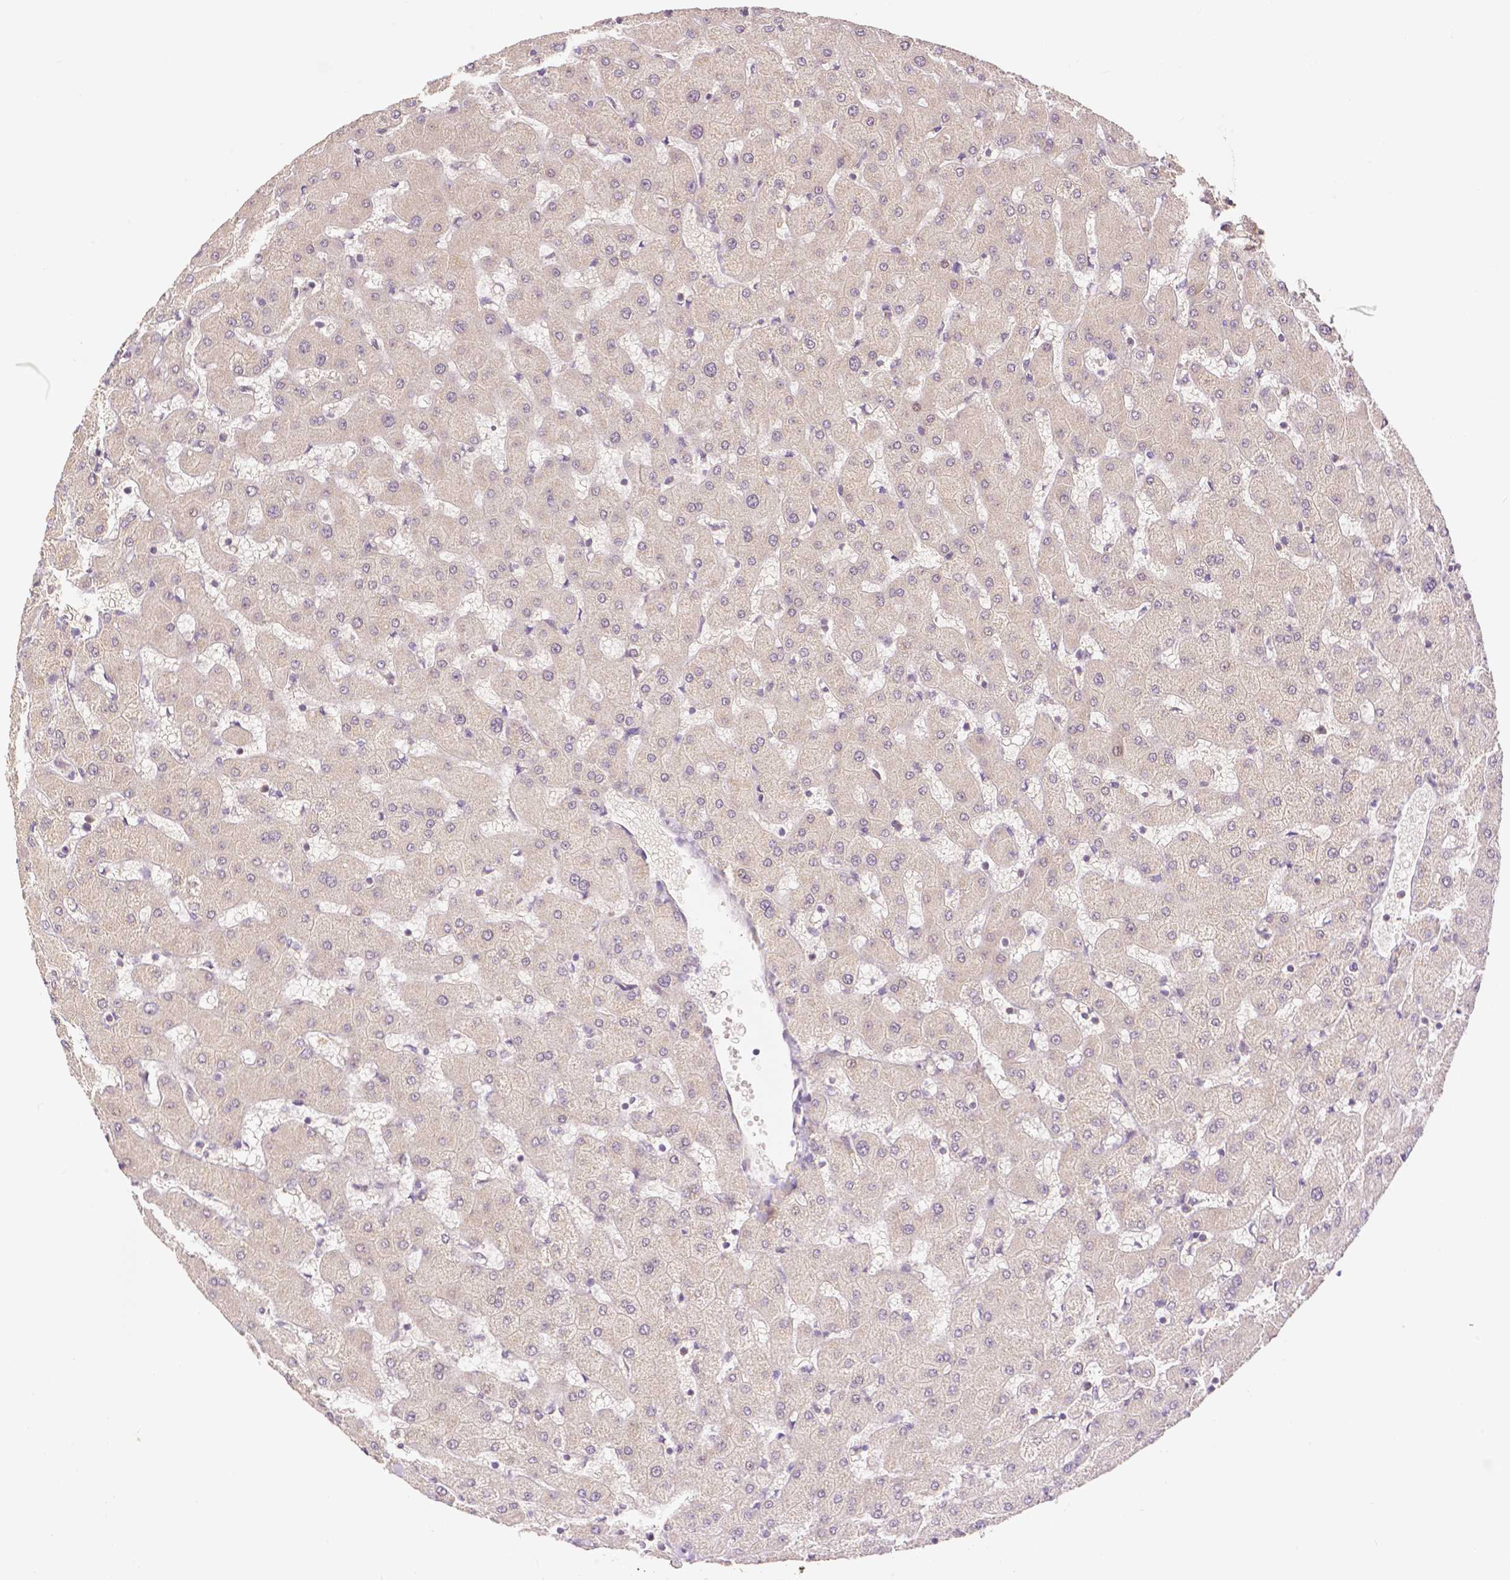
{"staining": {"intensity": "negative", "quantity": "none", "location": "none"}, "tissue": "liver", "cell_type": "Cholangiocytes", "image_type": "normal", "snomed": [{"axis": "morphology", "description": "Normal tissue, NOS"}, {"axis": "topography", "description": "Liver"}], "caption": "This is an immunohistochemistry image of unremarkable human liver. There is no staining in cholangiocytes.", "gene": "RHOT1", "patient": {"sex": "female", "age": 63}}